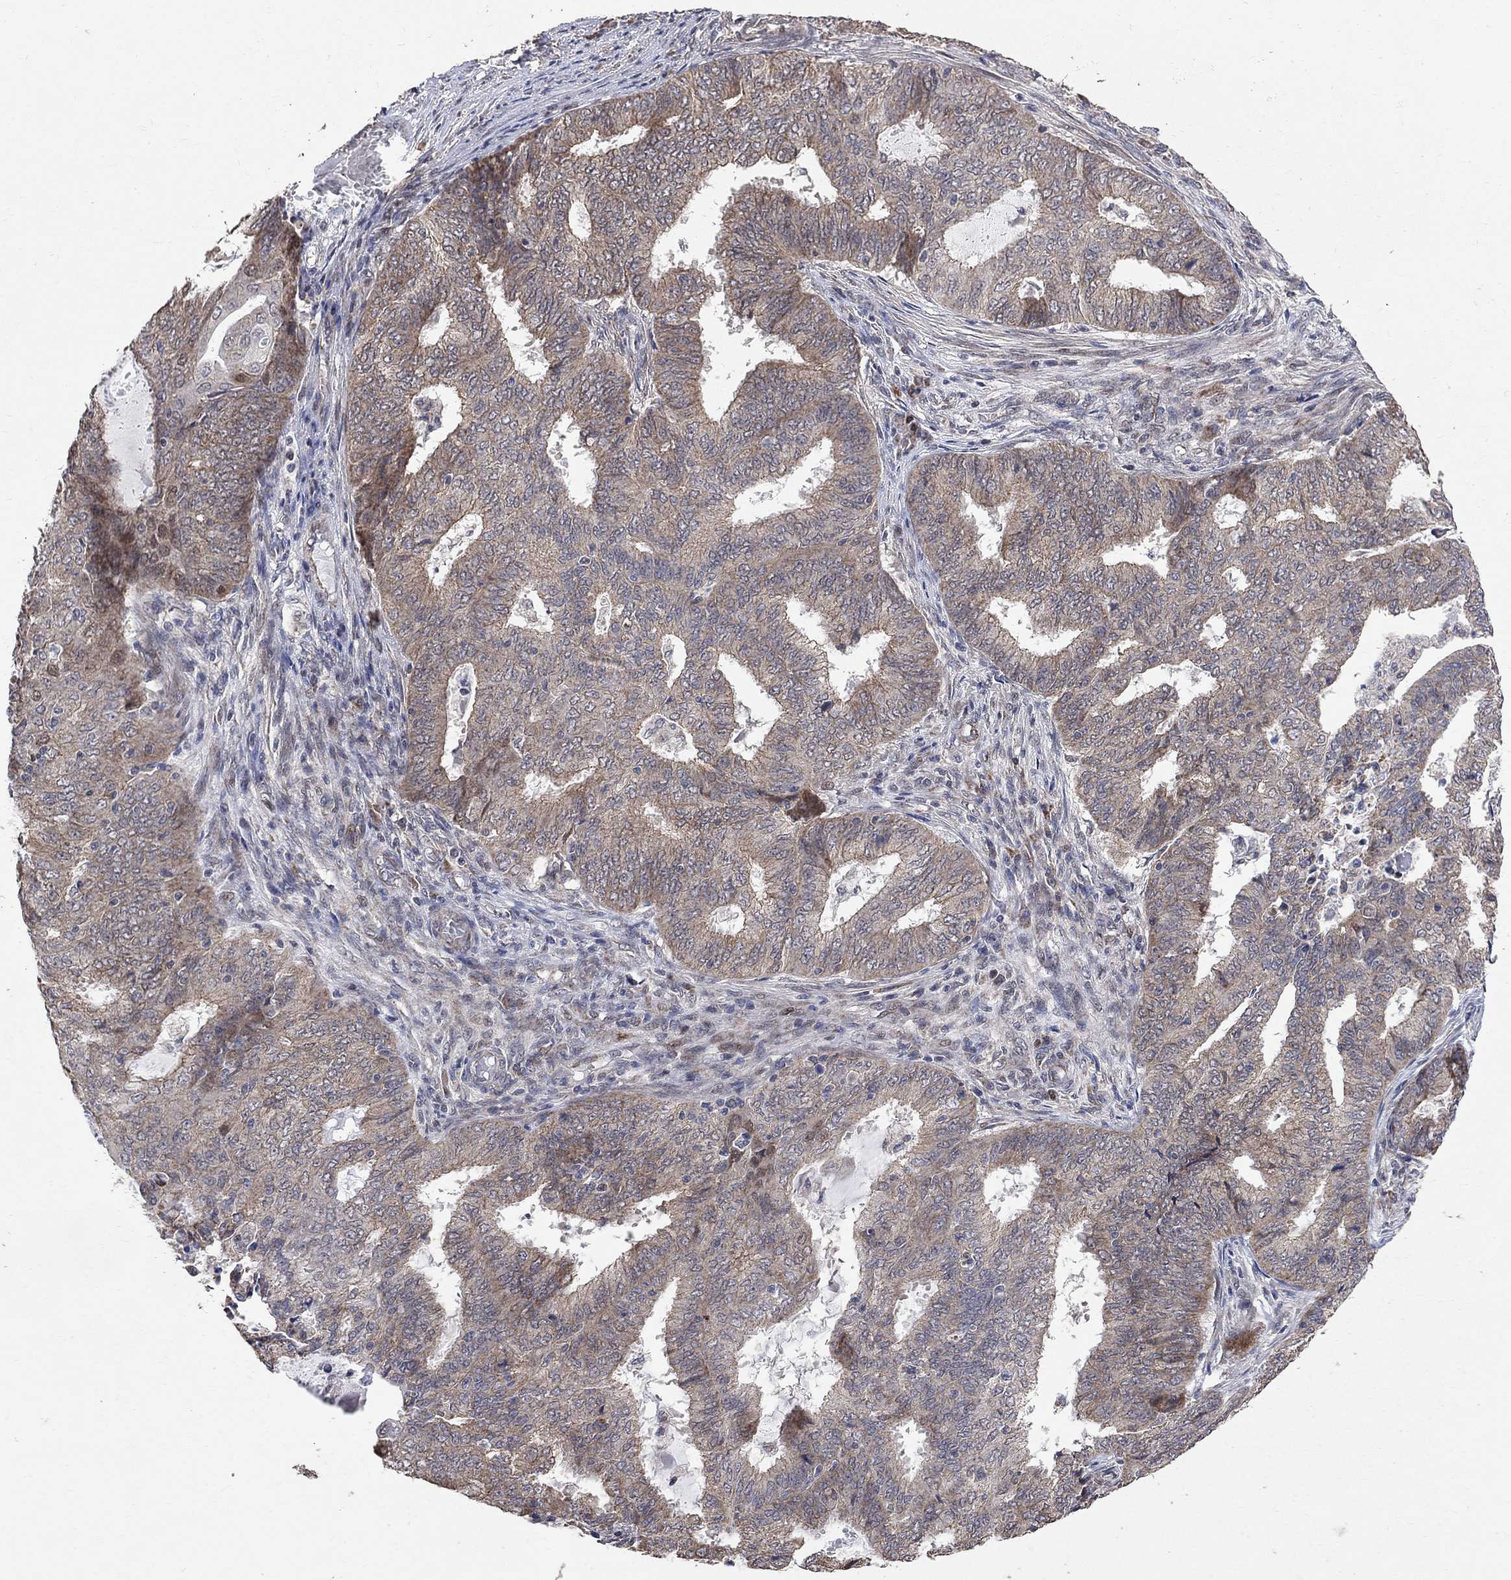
{"staining": {"intensity": "moderate", "quantity": "<25%", "location": "cytoplasmic/membranous"}, "tissue": "endometrial cancer", "cell_type": "Tumor cells", "image_type": "cancer", "snomed": [{"axis": "morphology", "description": "Adenocarcinoma, NOS"}, {"axis": "topography", "description": "Endometrium"}], "caption": "Approximately <25% of tumor cells in human adenocarcinoma (endometrial) show moderate cytoplasmic/membranous protein expression as visualized by brown immunohistochemical staining.", "gene": "ANKRA2", "patient": {"sex": "female", "age": 62}}